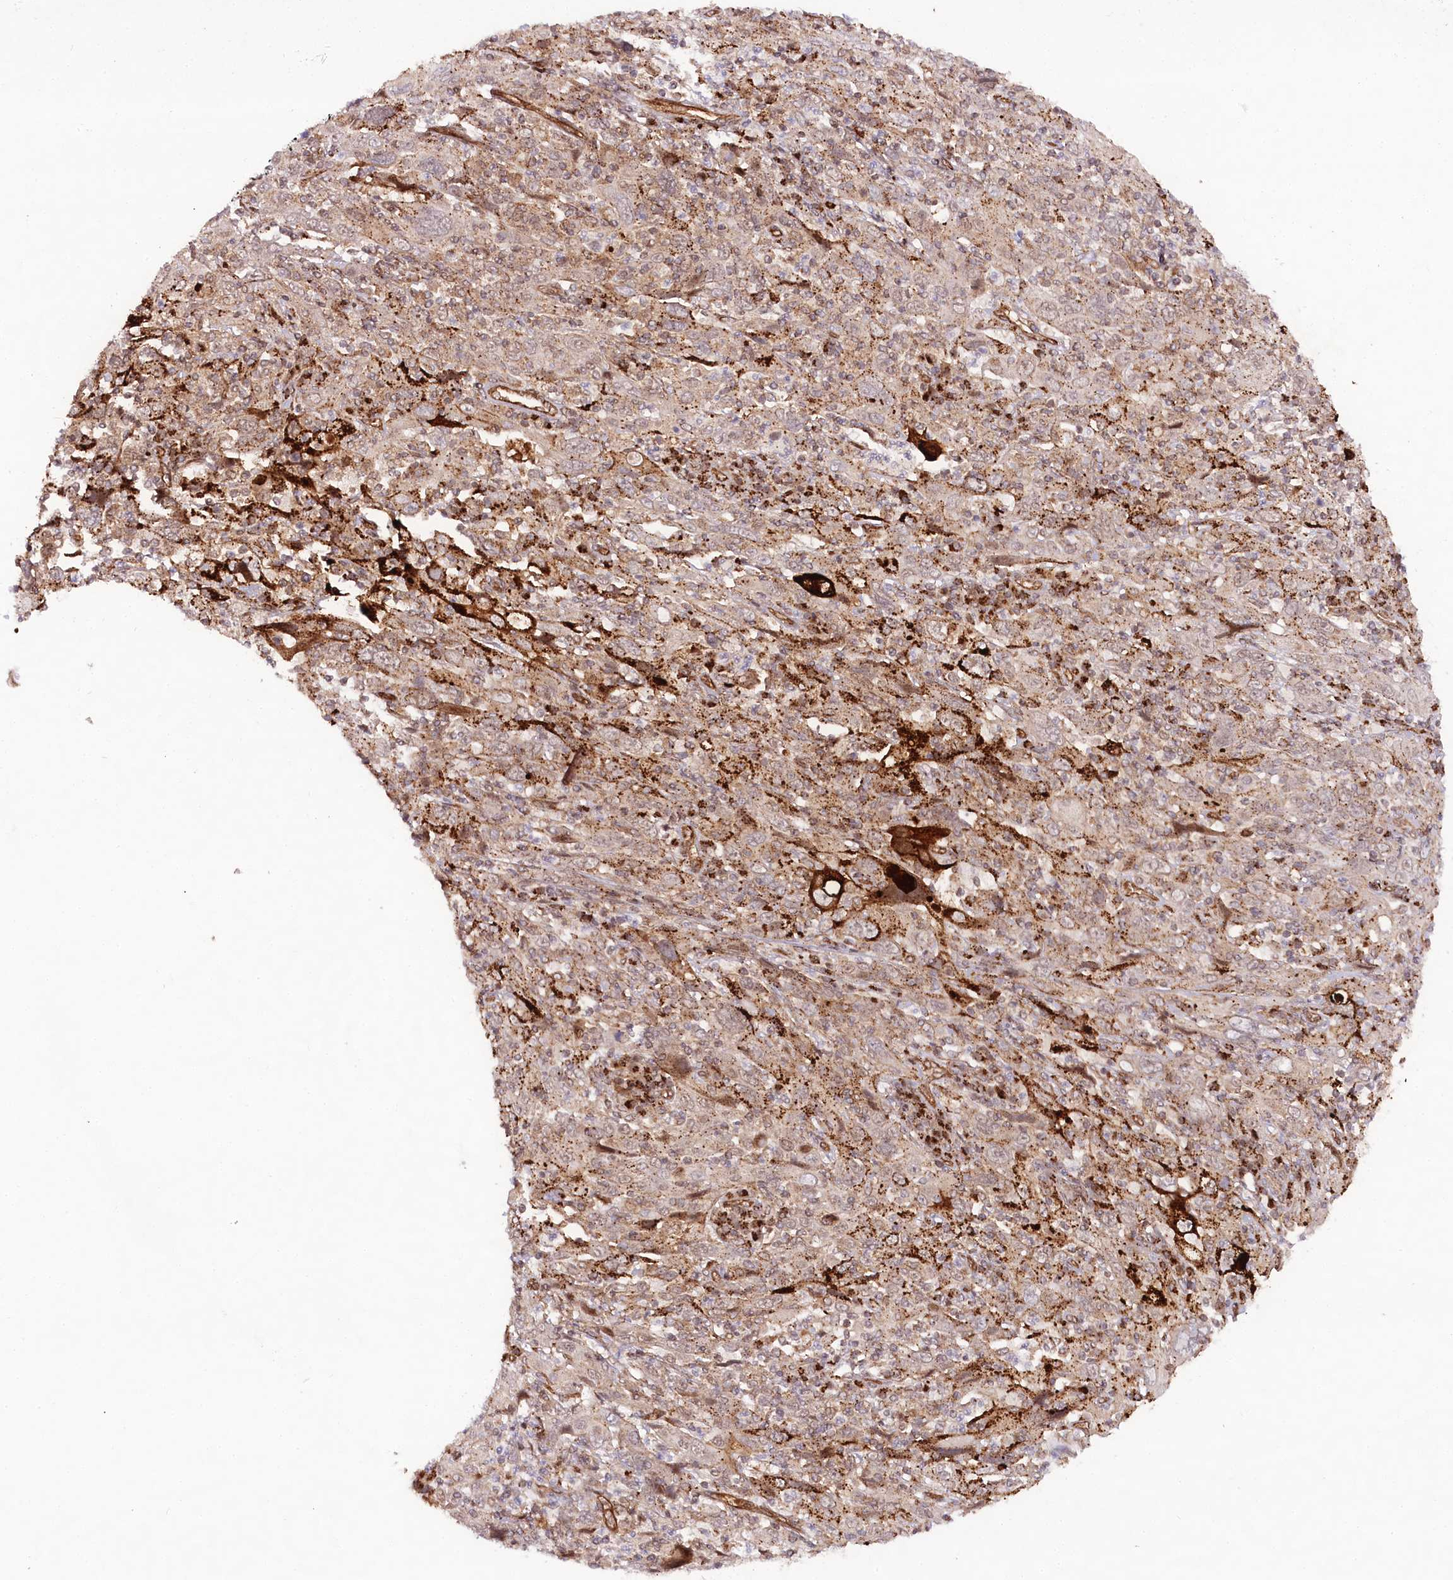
{"staining": {"intensity": "negative", "quantity": "none", "location": "none"}, "tissue": "cervical cancer", "cell_type": "Tumor cells", "image_type": "cancer", "snomed": [{"axis": "morphology", "description": "Squamous cell carcinoma, NOS"}, {"axis": "topography", "description": "Cervix"}], "caption": "IHC image of neoplastic tissue: human cervical cancer (squamous cell carcinoma) stained with DAB demonstrates no significant protein expression in tumor cells. (Brightfield microscopy of DAB IHC at high magnification).", "gene": "COPG1", "patient": {"sex": "female", "age": 46}}